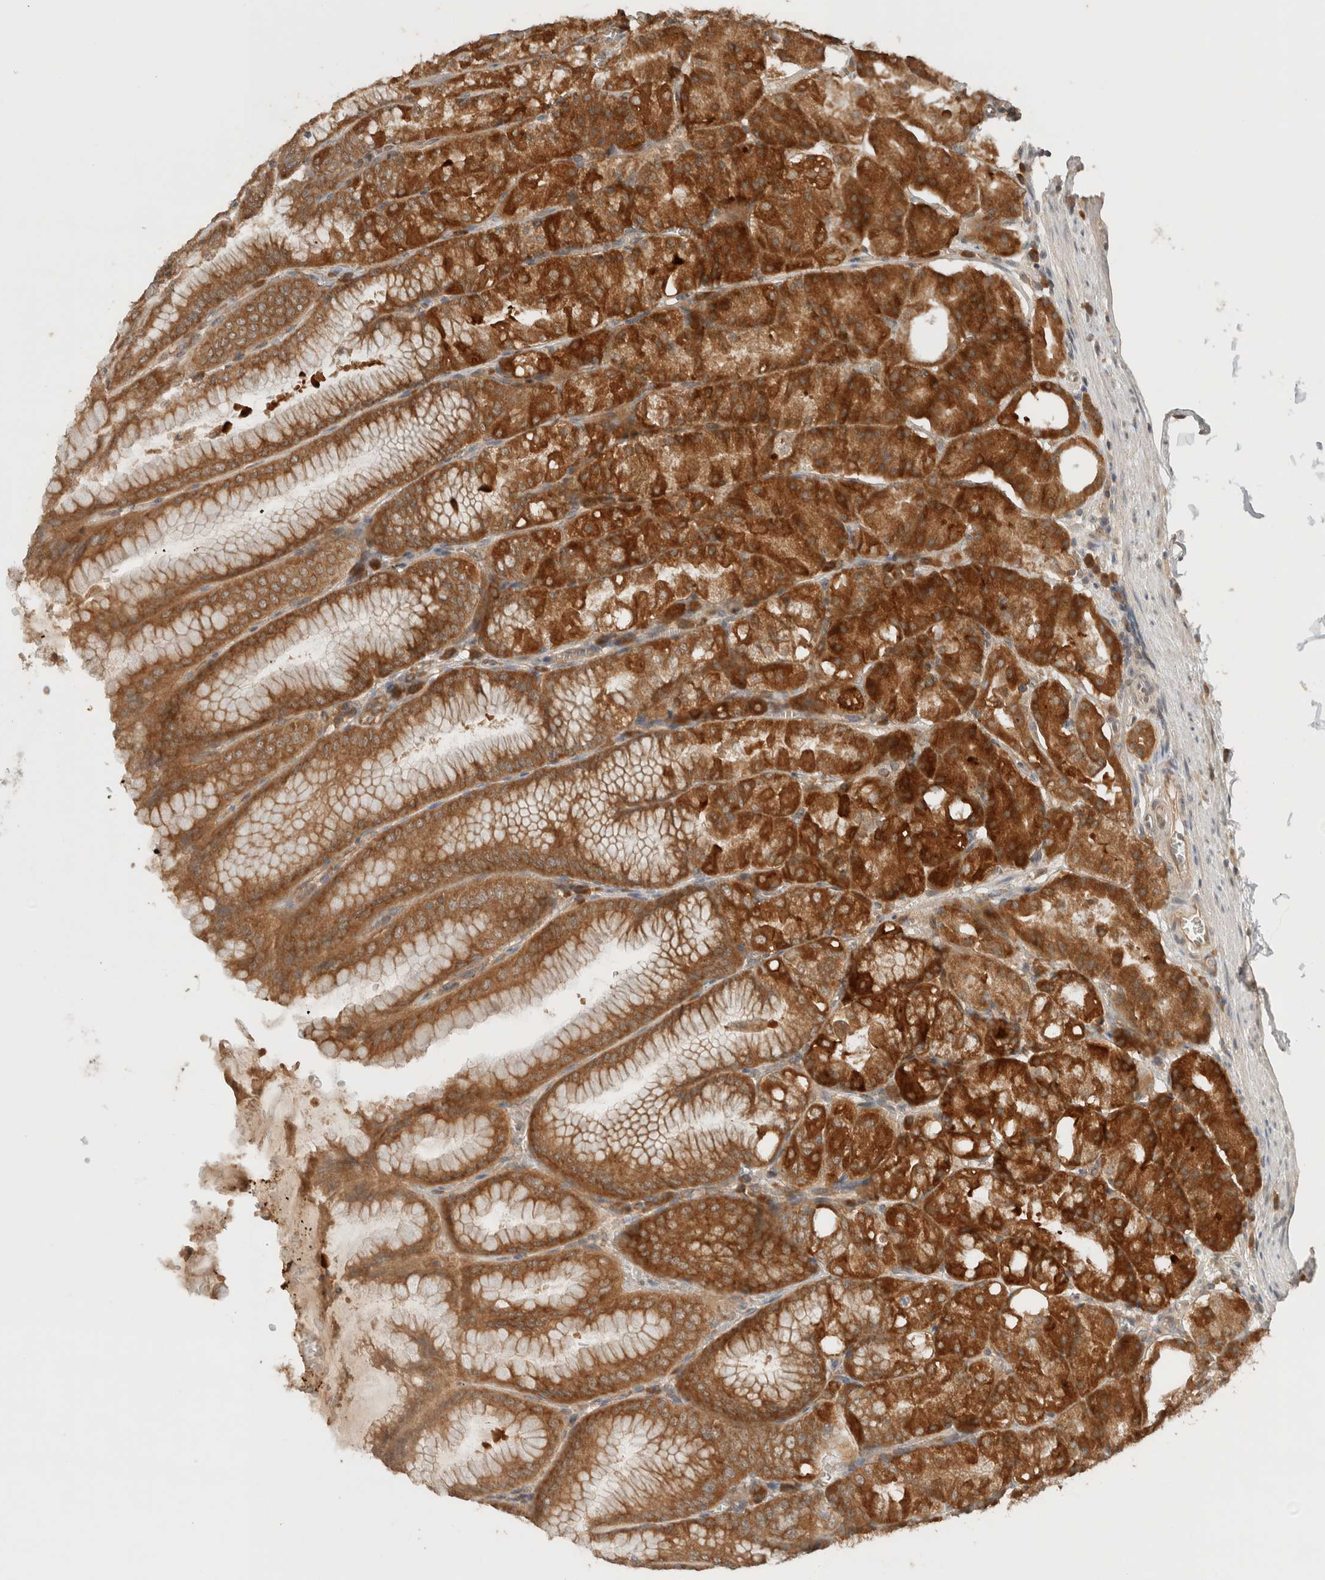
{"staining": {"intensity": "strong", "quantity": ">75%", "location": "cytoplasmic/membranous"}, "tissue": "stomach", "cell_type": "Glandular cells", "image_type": "normal", "snomed": [{"axis": "morphology", "description": "Normal tissue, NOS"}, {"axis": "topography", "description": "Stomach, lower"}], "caption": "Benign stomach was stained to show a protein in brown. There is high levels of strong cytoplasmic/membranous positivity in approximately >75% of glandular cells.", "gene": "ARFGEF2", "patient": {"sex": "male", "age": 71}}